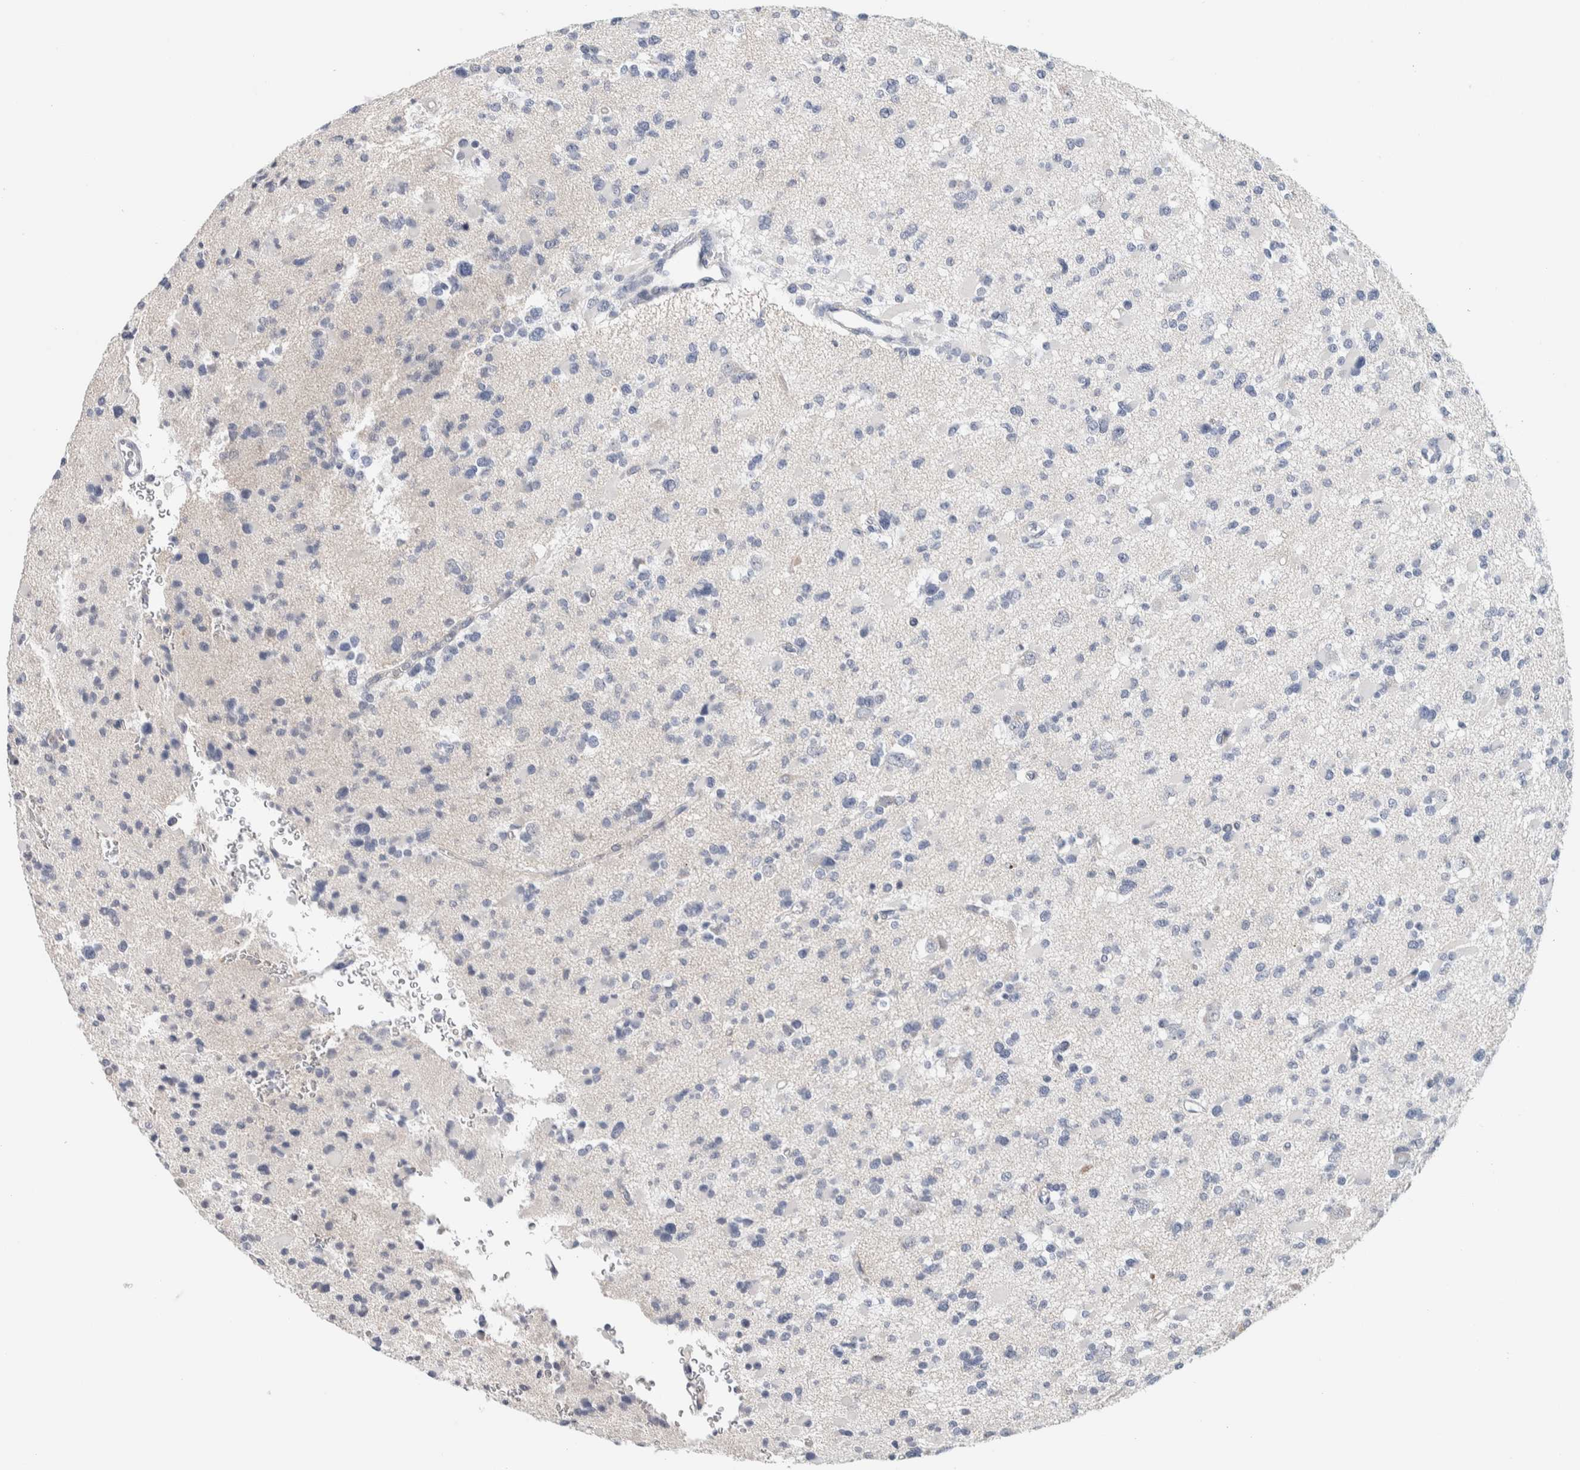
{"staining": {"intensity": "negative", "quantity": "none", "location": "none"}, "tissue": "glioma", "cell_type": "Tumor cells", "image_type": "cancer", "snomed": [{"axis": "morphology", "description": "Glioma, malignant, Low grade"}, {"axis": "topography", "description": "Brain"}], "caption": "Malignant glioma (low-grade) was stained to show a protein in brown. There is no significant positivity in tumor cells.", "gene": "SCN2A", "patient": {"sex": "female", "age": 22}}